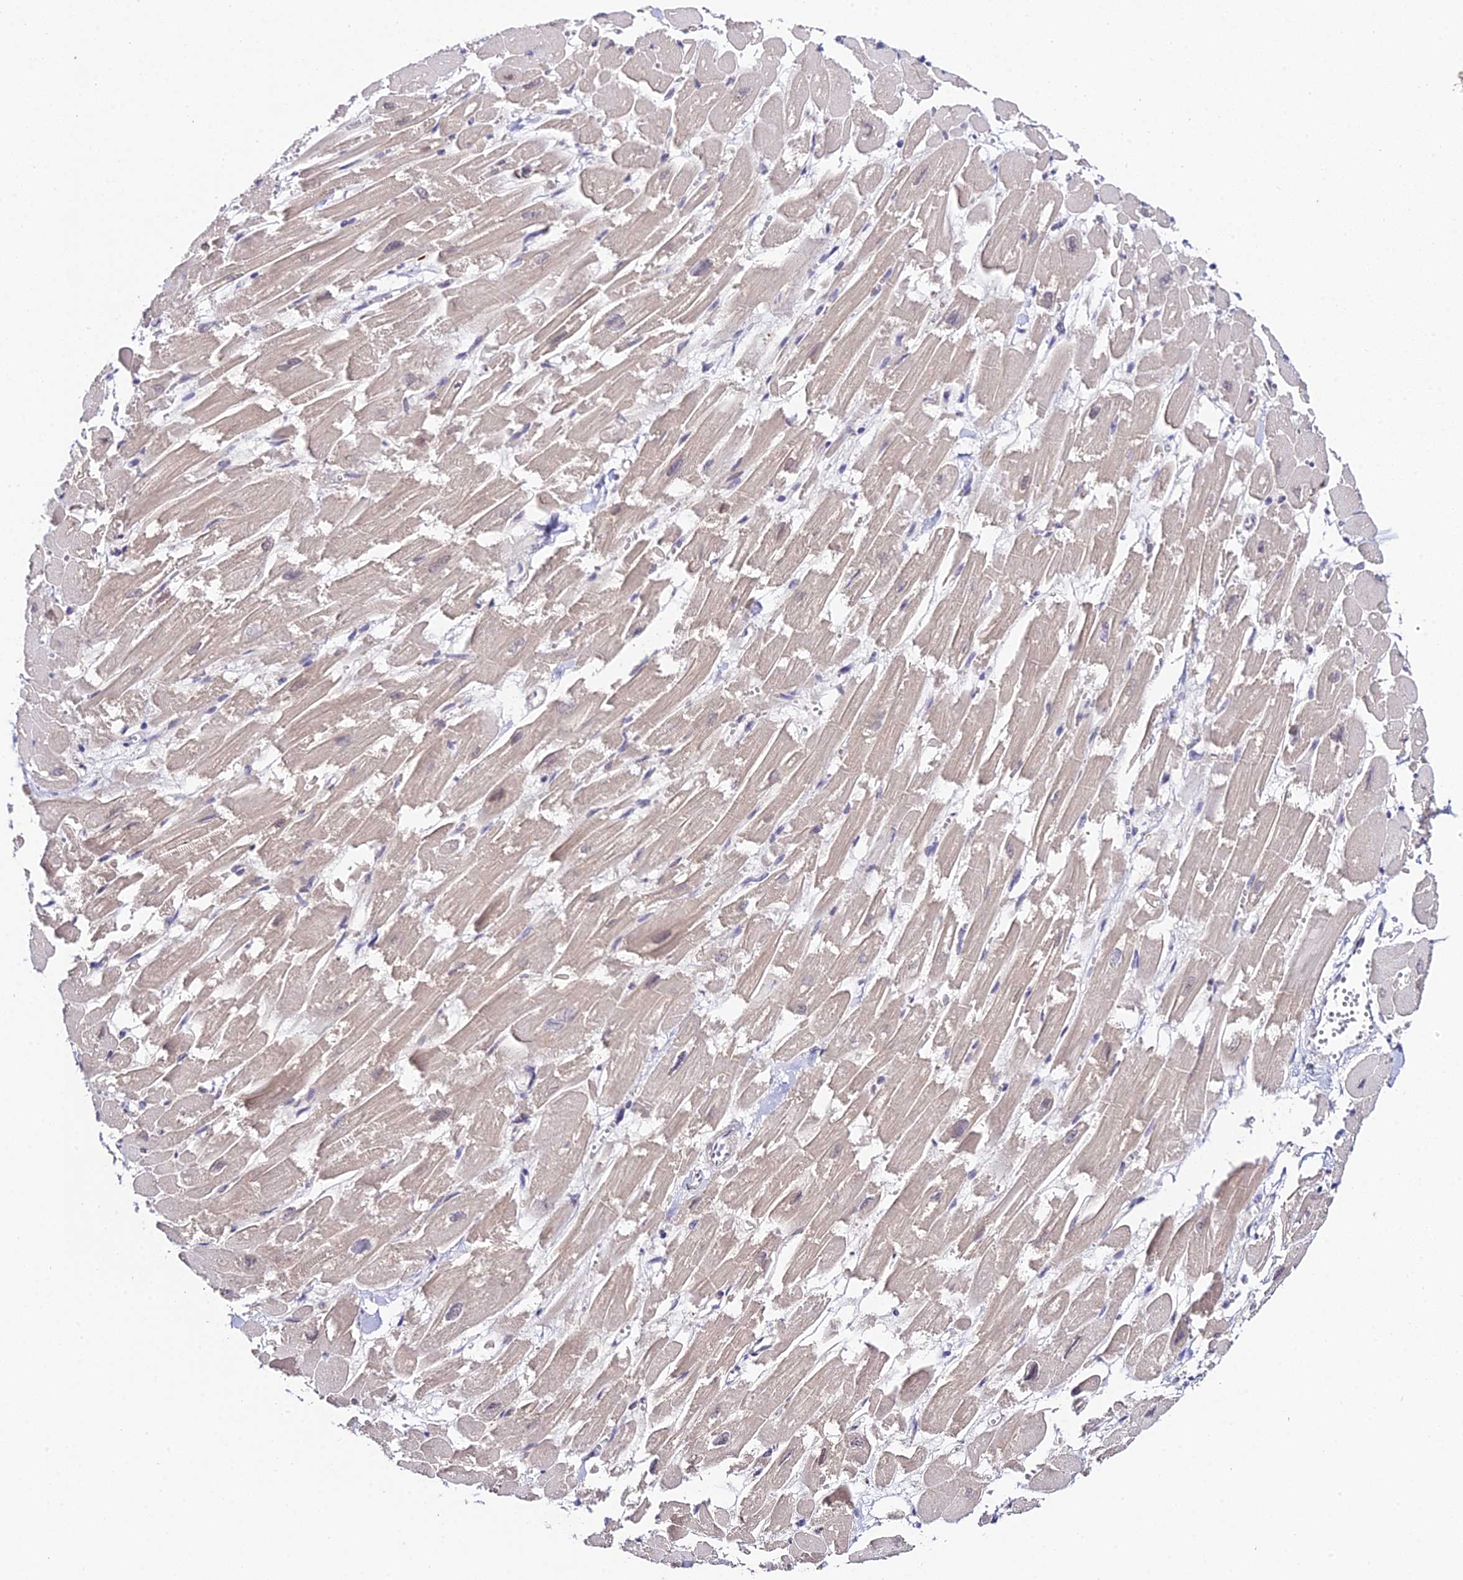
{"staining": {"intensity": "weak", "quantity": "<25%", "location": "cytoplasmic/membranous,nuclear"}, "tissue": "heart muscle", "cell_type": "Cardiomyocytes", "image_type": "normal", "snomed": [{"axis": "morphology", "description": "Normal tissue, NOS"}, {"axis": "topography", "description": "Heart"}], "caption": "There is no significant expression in cardiomyocytes of heart muscle. (Immunohistochemistry, brightfield microscopy, high magnification).", "gene": "TEKT1", "patient": {"sex": "male", "age": 54}}